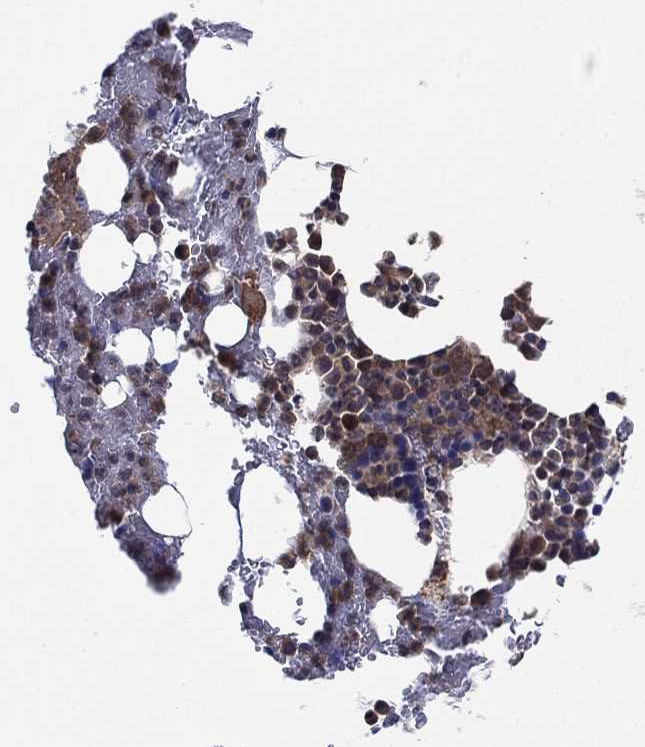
{"staining": {"intensity": "moderate", "quantity": "25%-75%", "location": "cytoplasmic/membranous"}, "tissue": "bone marrow", "cell_type": "Hematopoietic cells", "image_type": "normal", "snomed": [{"axis": "morphology", "description": "Normal tissue, NOS"}, {"axis": "topography", "description": "Bone marrow"}], "caption": "Protein staining shows moderate cytoplasmic/membranous expression in about 25%-75% of hematopoietic cells in normal bone marrow.", "gene": "RNF114", "patient": {"sex": "male", "age": 83}}